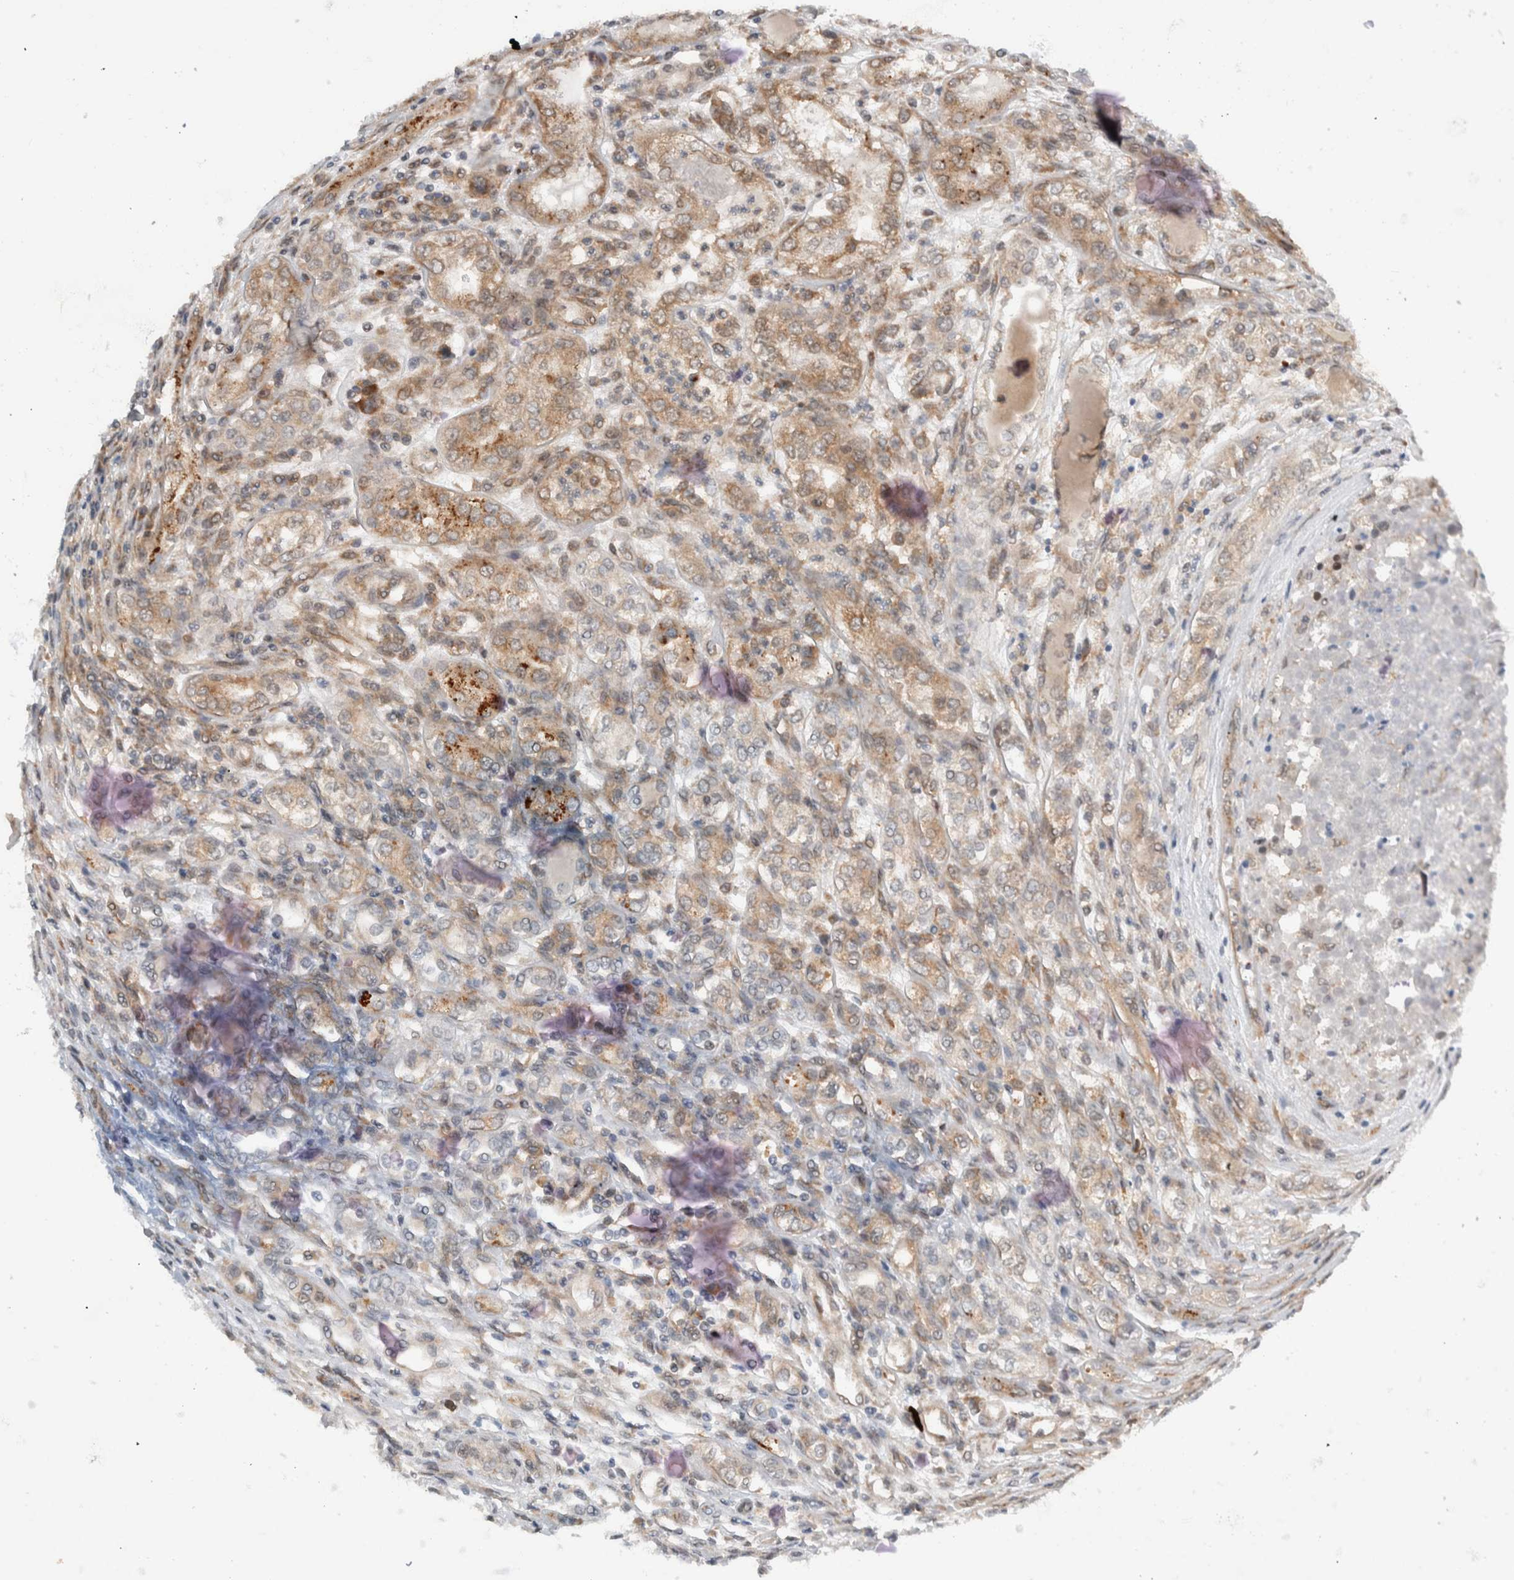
{"staining": {"intensity": "weak", "quantity": "25%-75%", "location": "cytoplasmic/membranous"}, "tissue": "renal cancer", "cell_type": "Tumor cells", "image_type": "cancer", "snomed": [{"axis": "morphology", "description": "Adenocarcinoma, NOS"}, {"axis": "topography", "description": "Kidney"}], "caption": "Protein staining exhibits weak cytoplasmic/membranous positivity in approximately 25%-75% of tumor cells in adenocarcinoma (renal).", "gene": "CCDC43", "patient": {"sex": "female", "age": 54}}